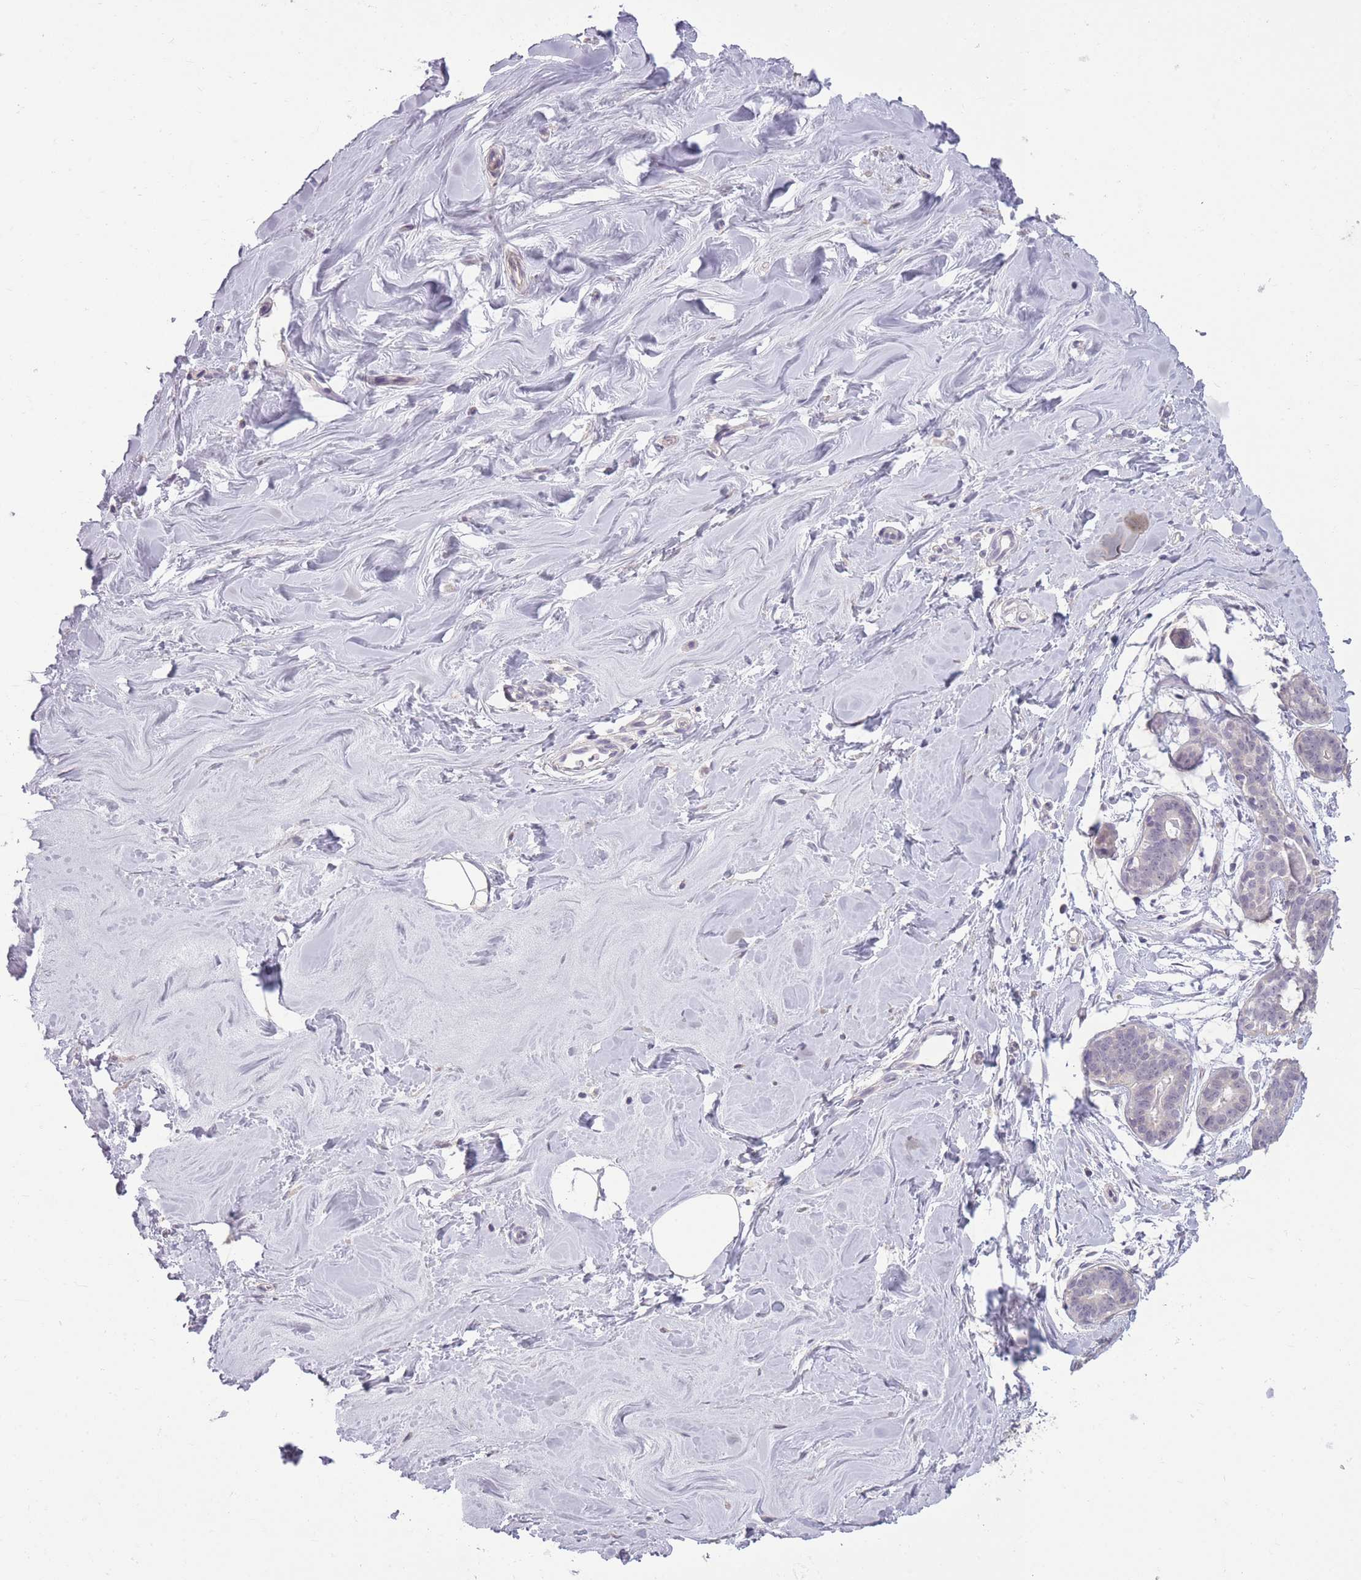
{"staining": {"intensity": "negative", "quantity": "none", "location": "none"}, "tissue": "breast", "cell_type": "Adipocytes", "image_type": "normal", "snomed": [{"axis": "morphology", "description": "Normal tissue, NOS"}, {"axis": "topography", "description": "Breast"}], "caption": "This is an immunohistochemistry (IHC) image of benign human breast. There is no expression in adipocytes.", "gene": "ZBTB24", "patient": {"sex": "female", "age": 25}}